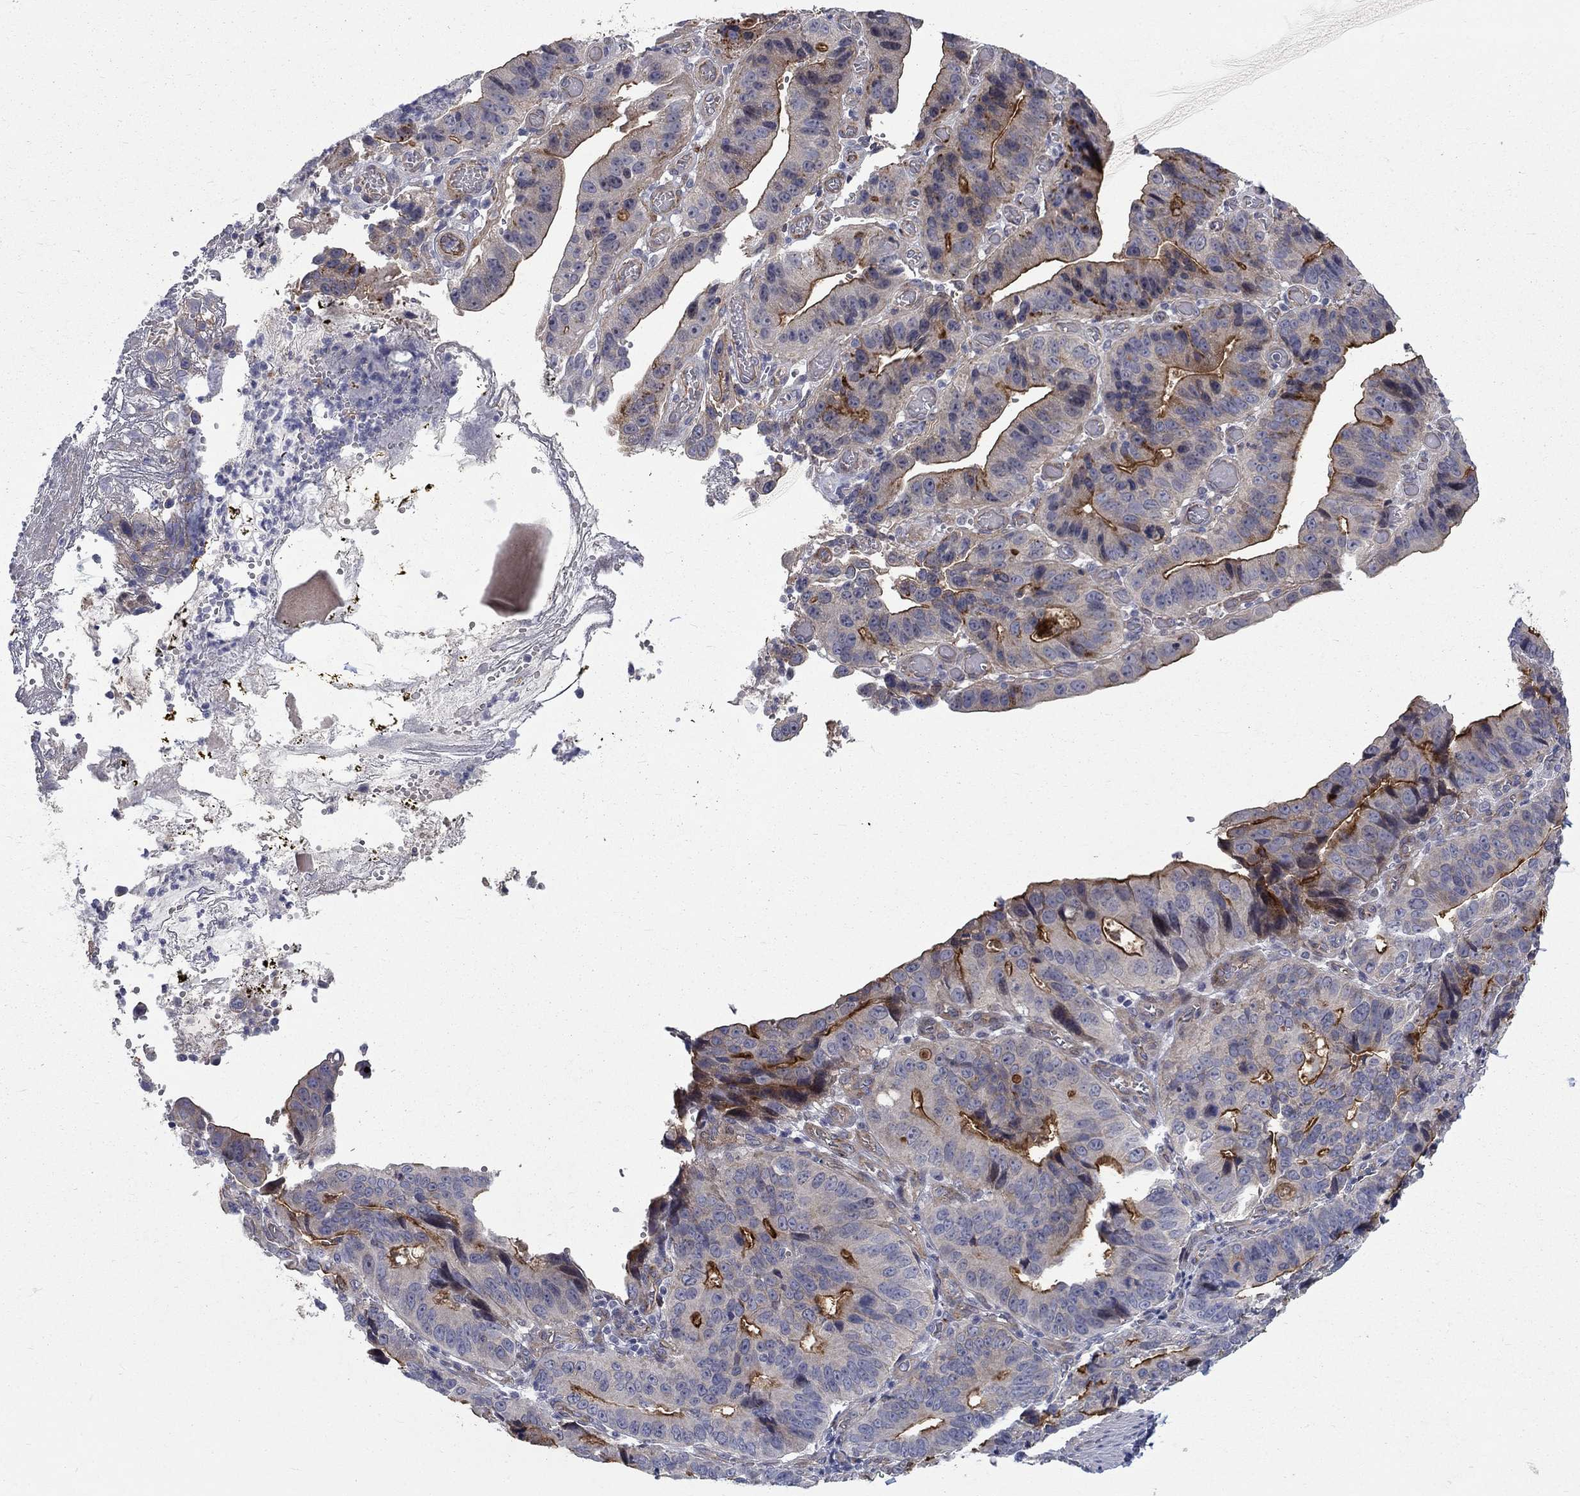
{"staining": {"intensity": "strong", "quantity": "25%-75%", "location": "cytoplasmic/membranous"}, "tissue": "stomach cancer", "cell_type": "Tumor cells", "image_type": "cancer", "snomed": [{"axis": "morphology", "description": "Adenocarcinoma, NOS"}, {"axis": "topography", "description": "Stomach"}], "caption": "About 25%-75% of tumor cells in human stomach cancer (adenocarcinoma) show strong cytoplasmic/membranous protein expression as visualized by brown immunohistochemical staining.", "gene": "SLC1A1", "patient": {"sex": "male", "age": 84}}